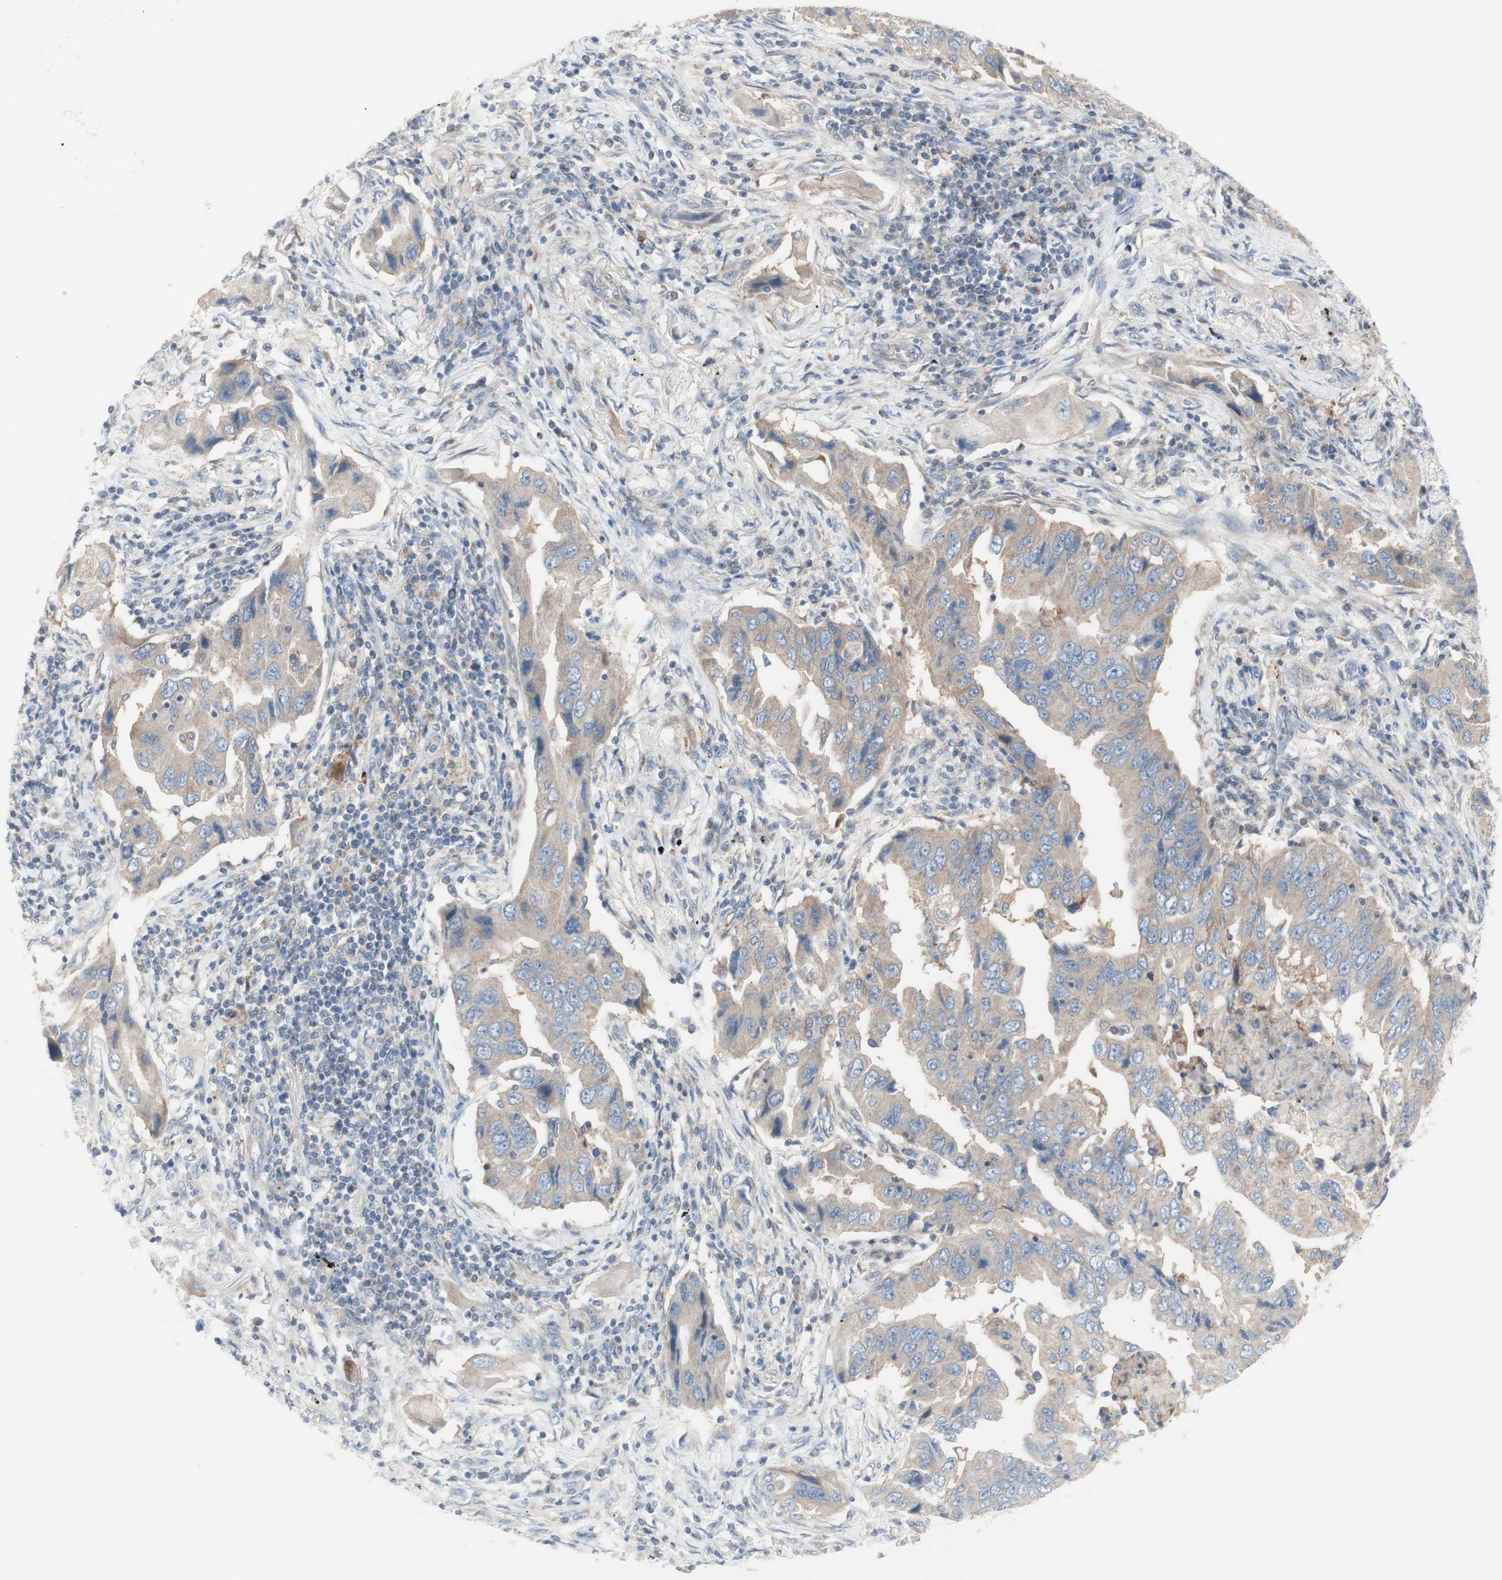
{"staining": {"intensity": "weak", "quantity": ">75%", "location": "cytoplasmic/membranous"}, "tissue": "lung cancer", "cell_type": "Tumor cells", "image_type": "cancer", "snomed": [{"axis": "morphology", "description": "Adenocarcinoma, NOS"}, {"axis": "topography", "description": "Lung"}], "caption": "There is low levels of weak cytoplasmic/membranous staining in tumor cells of lung cancer (adenocarcinoma), as demonstrated by immunohistochemical staining (brown color).", "gene": "C3orf52", "patient": {"sex": "female", "age": 65}}